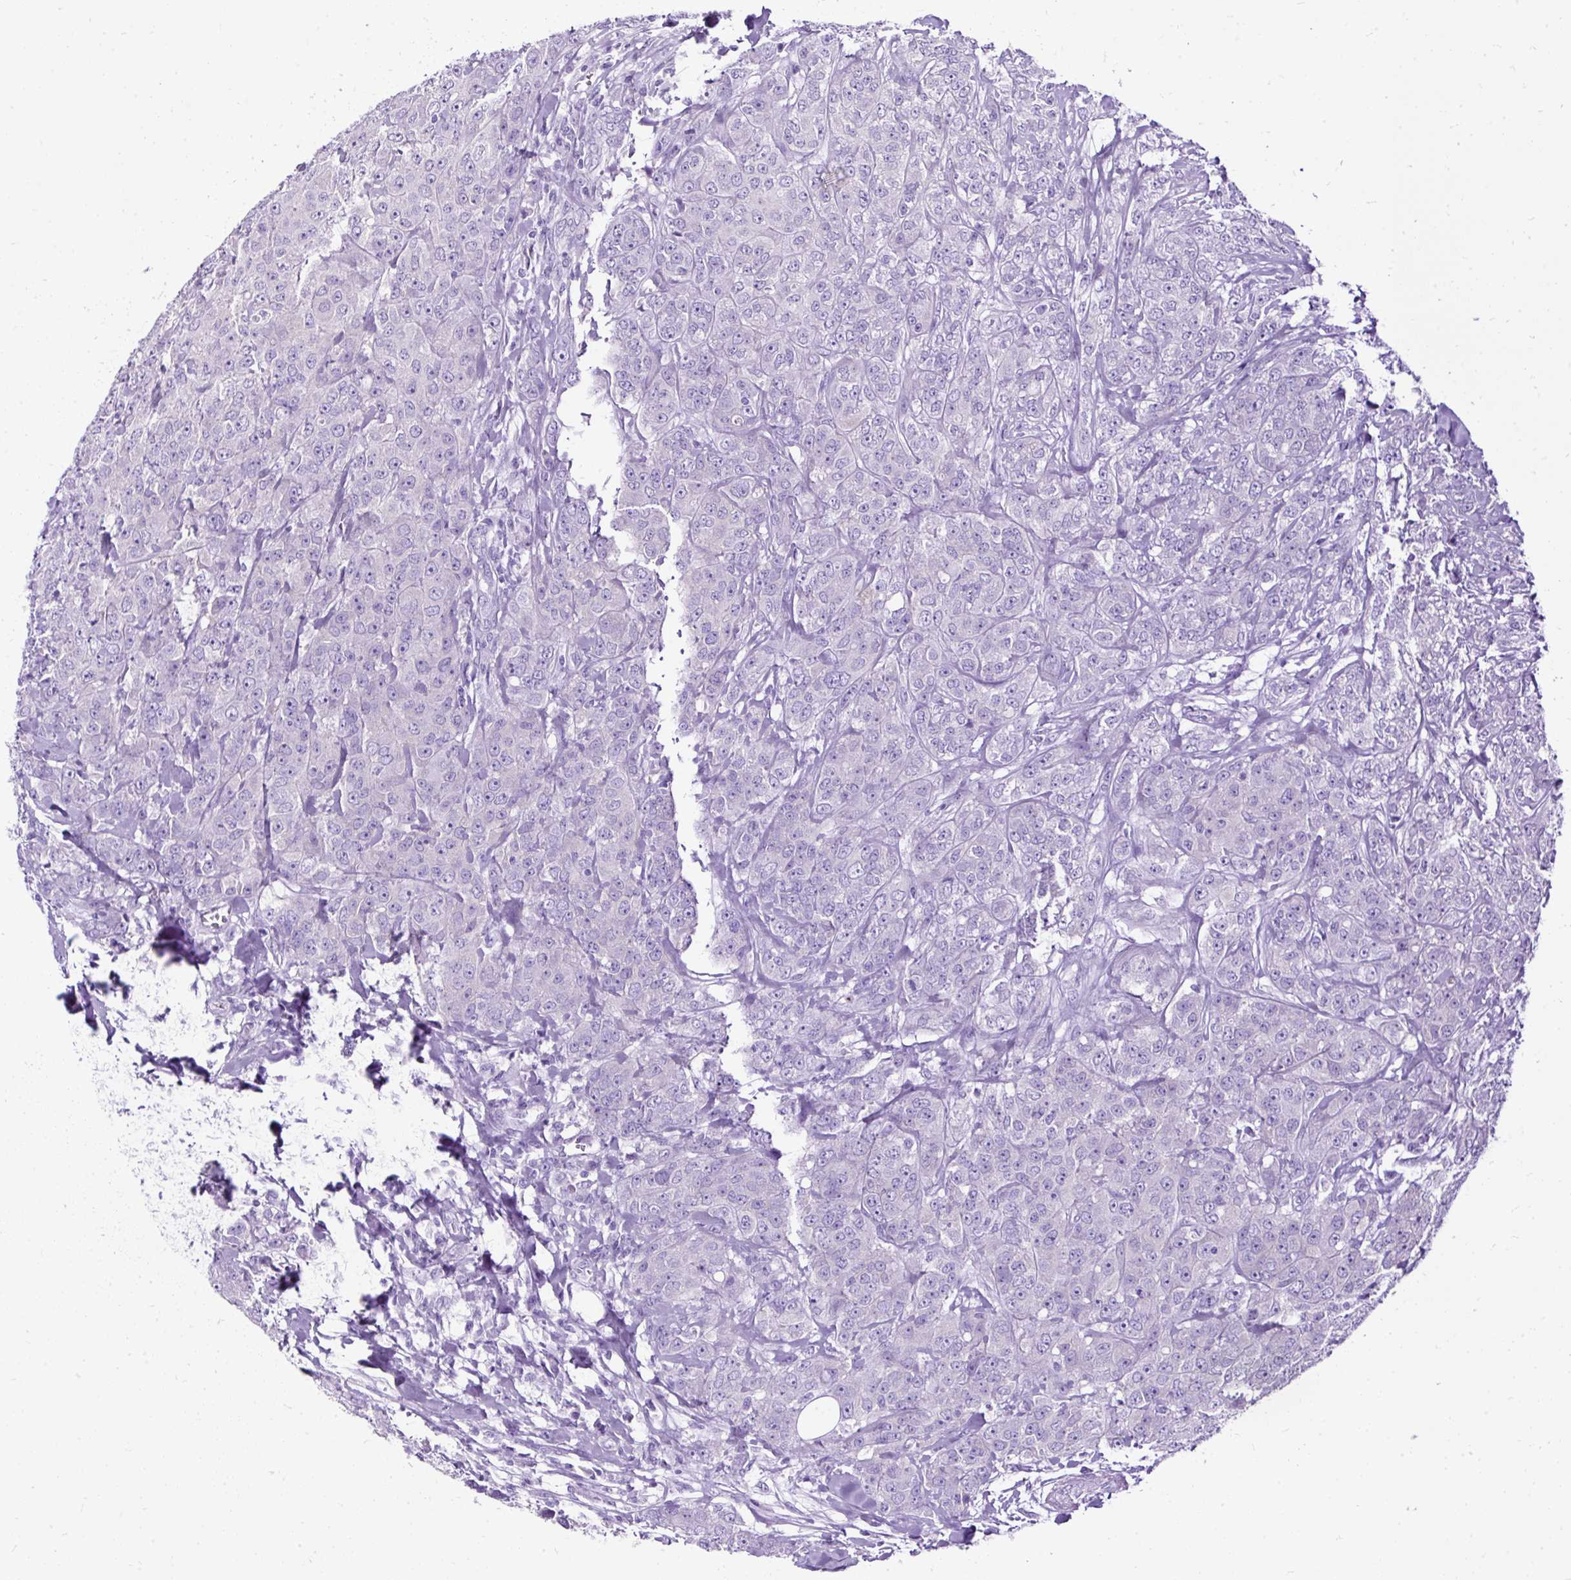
{"staining": {"intensity": "negative", "quantity": "none", "location": "none"}, "tissue": "breast cancer", "cell_type": "Tumor cells", "image_type": "cancer", "snomed": [{"axis": "morphology", "description": "Duct carcinoma"}, {"axis": "topography", "description": "Breast"}], "caption": "Immunohistochemistry (IHC) image of neoplastic tissue: breast invasive ductal carcinoma stained with DAB (3,3'-diaminobenzidine) demonstrates no significant protein staining in tumor cells.", "gene": "STOX2", "patient": {"sex": "female", "age": 43}}